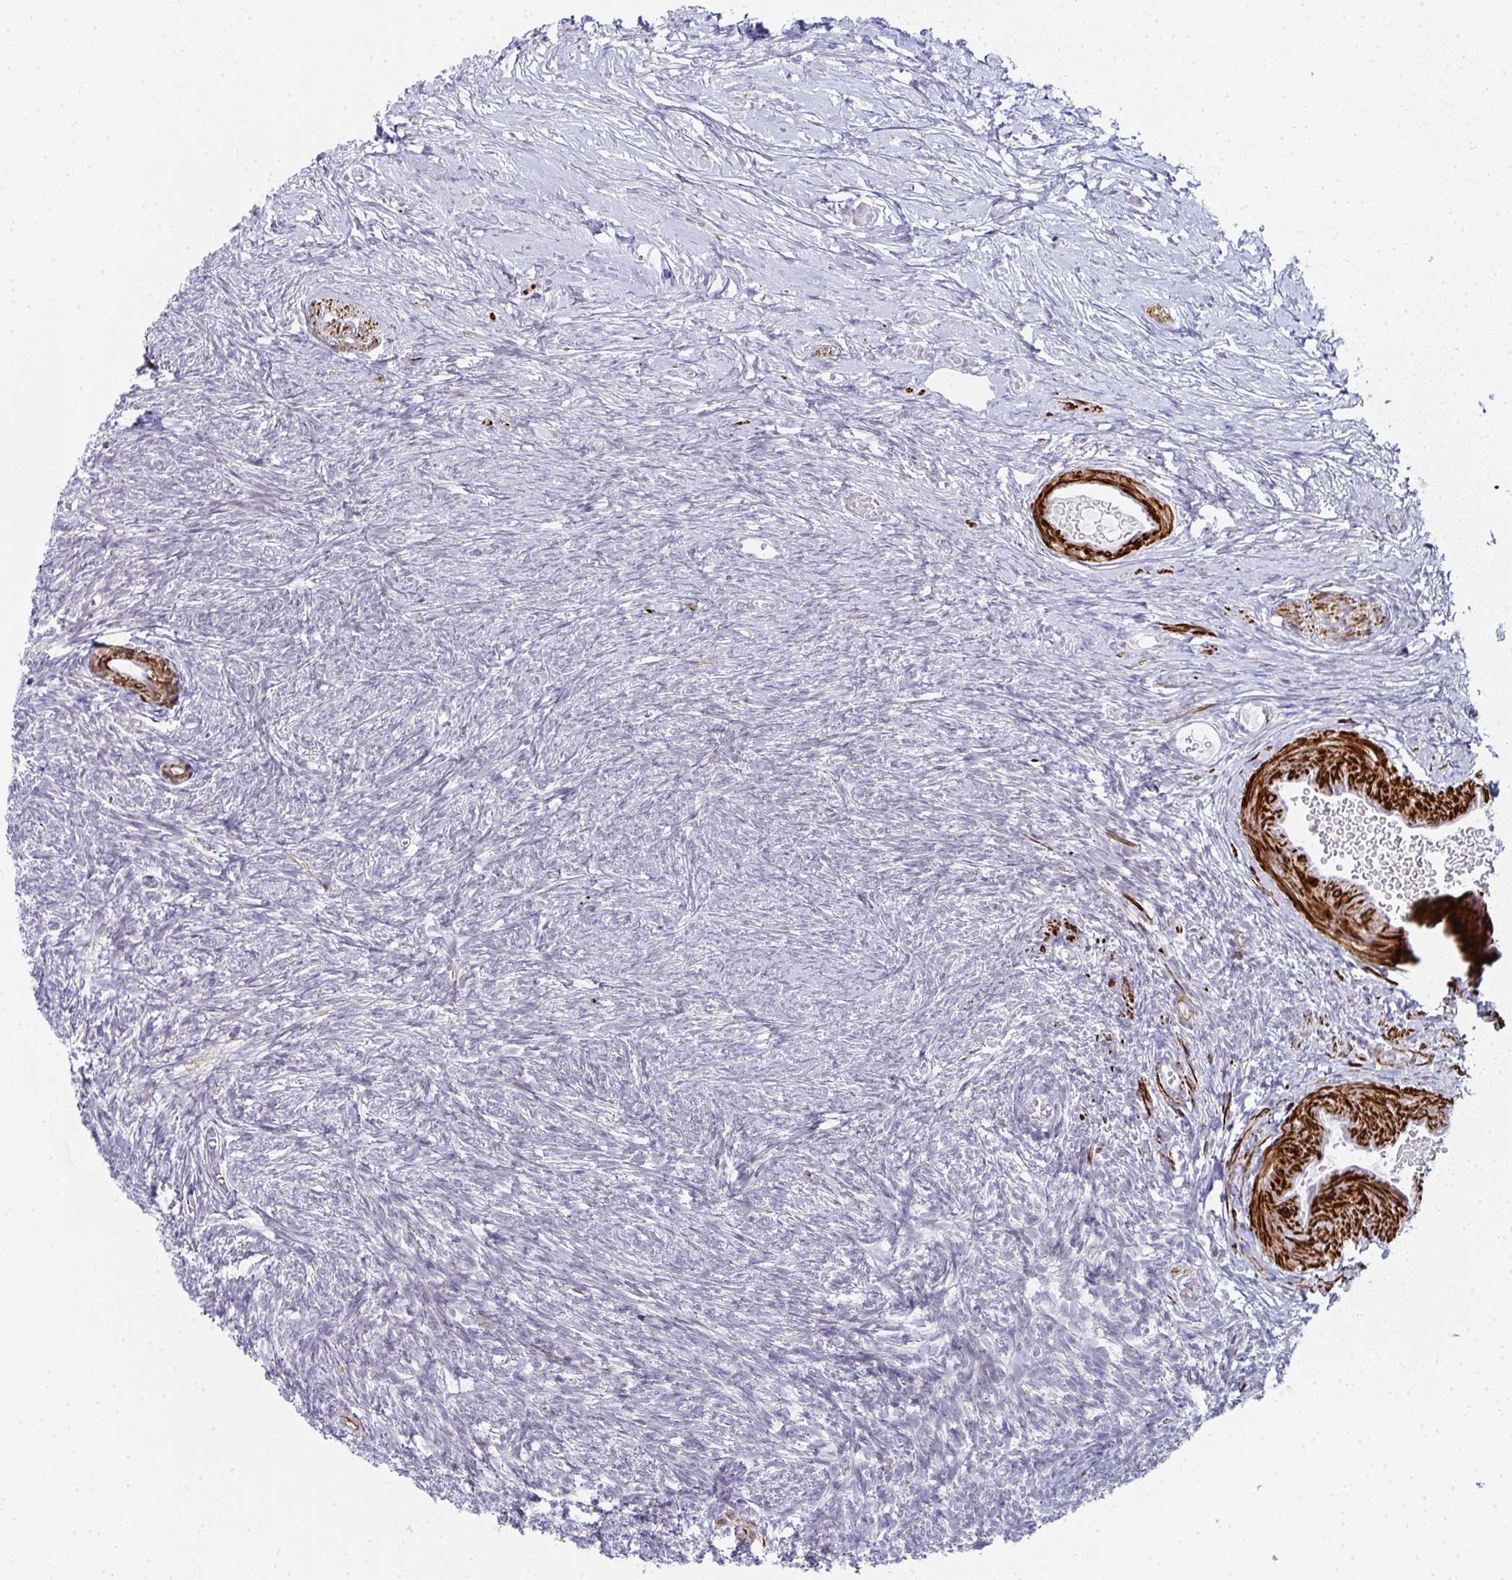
{"staining": {"intensity": "weak", "quantity": ">75%", "location": "nuclear"}, "tissue": "ovary", "cell_type": "Follicle cells", "image_type": "normal", "snomed": [{"axis": "morphology", "description": "Normal tissue, NOS"}, {"axis": "topography", "description": "Ovary"}], "caption": "The photomicrograph reveals staining of unremarkable ovary, revealing weak nuclear protein positivity (brown color) within follicle cells.", "gene": "GINS2", "patient": {"sex": "female", "age": 39}}